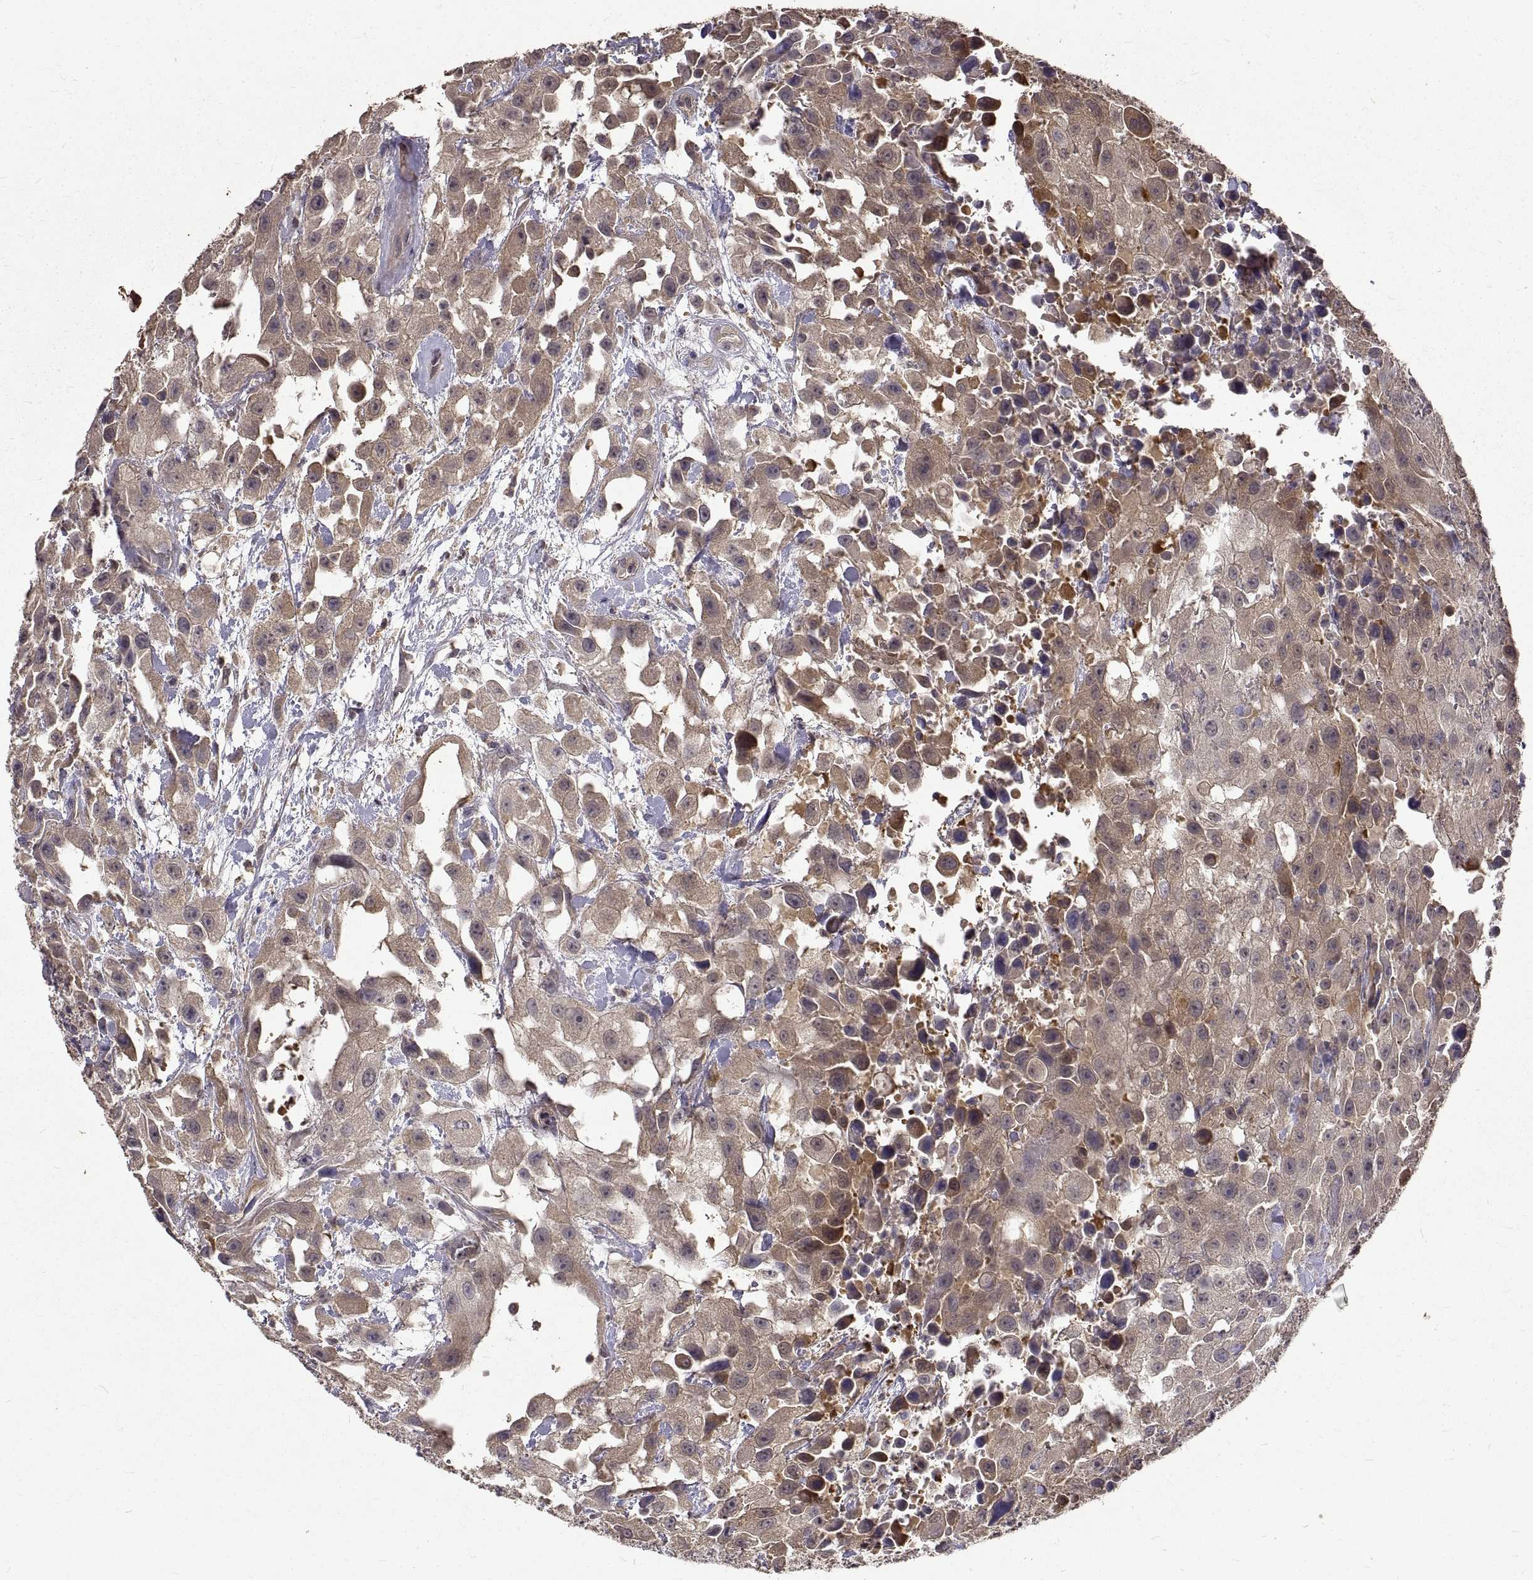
{"staining": {"intensity": "weak", "quantity": "25%-75%", "location": "cytoplasmic/membranous"}, "tissue": "urothelial cancer", "cell_type": "Tumor cells", "image_type": "cancer", "snomed": [{"axis": "morphology", "description": "Urothelial carcinoma, High grade"}, {"axis": "topography", "description": "Urinary bladder"}], "caption": "Urothelial cancer stained with a brown dye displays weak cytoplasmic/membranous positive expression in approximately 25%-75% of tumor cells.", "gene": "PEA15", "patient": {"sex": "male", "age": 79}}